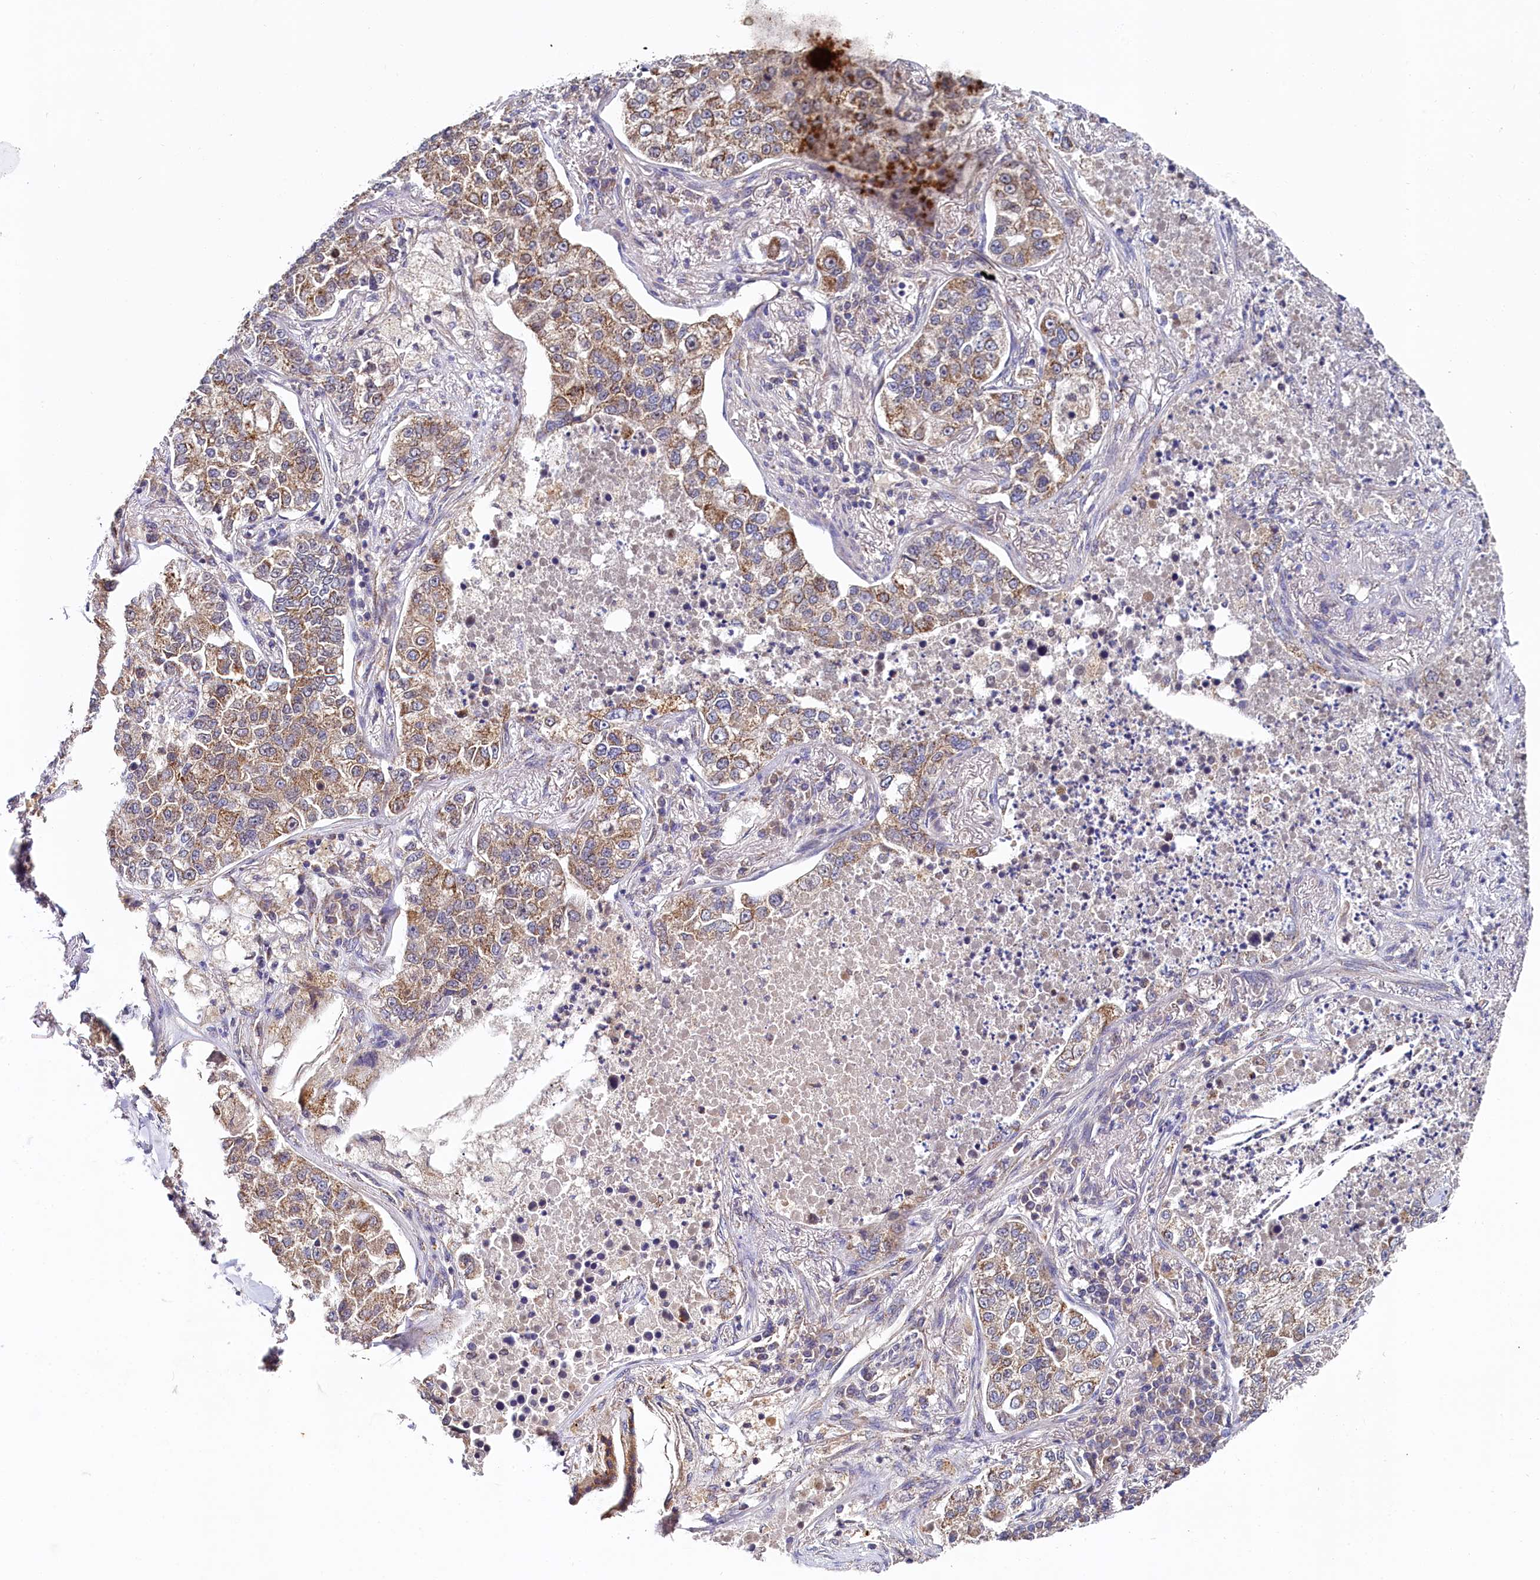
{"staining": {"intensity": "moderate", "quantity": ">75%", "location": "cytoplasmic/membranous"}, "tissue": "lung cancer", "cell_type": "Tumor cells", "image_type": "cancer", "snomed": [{"axis": "morphology", "description": "Adenocarcinoma, NOS"}, {"axis": "topography", "description": "Lung"}], "caption": "High-magnification brightfield microscopy of lung cancer (adenocarcinoma) stained with DAB (brown) and counterstained with hematoxylin (blue). tumor cells exhibit moderate cytoplasmic/membranous positivity is appreciated in about>75% of cells. (DAB (3,3'-diaminobenzidine) = brown stain, brightfield microscopy at high magnification).", "gene": "SPINK9", "patient": {"sex": "male", "age": 49}}